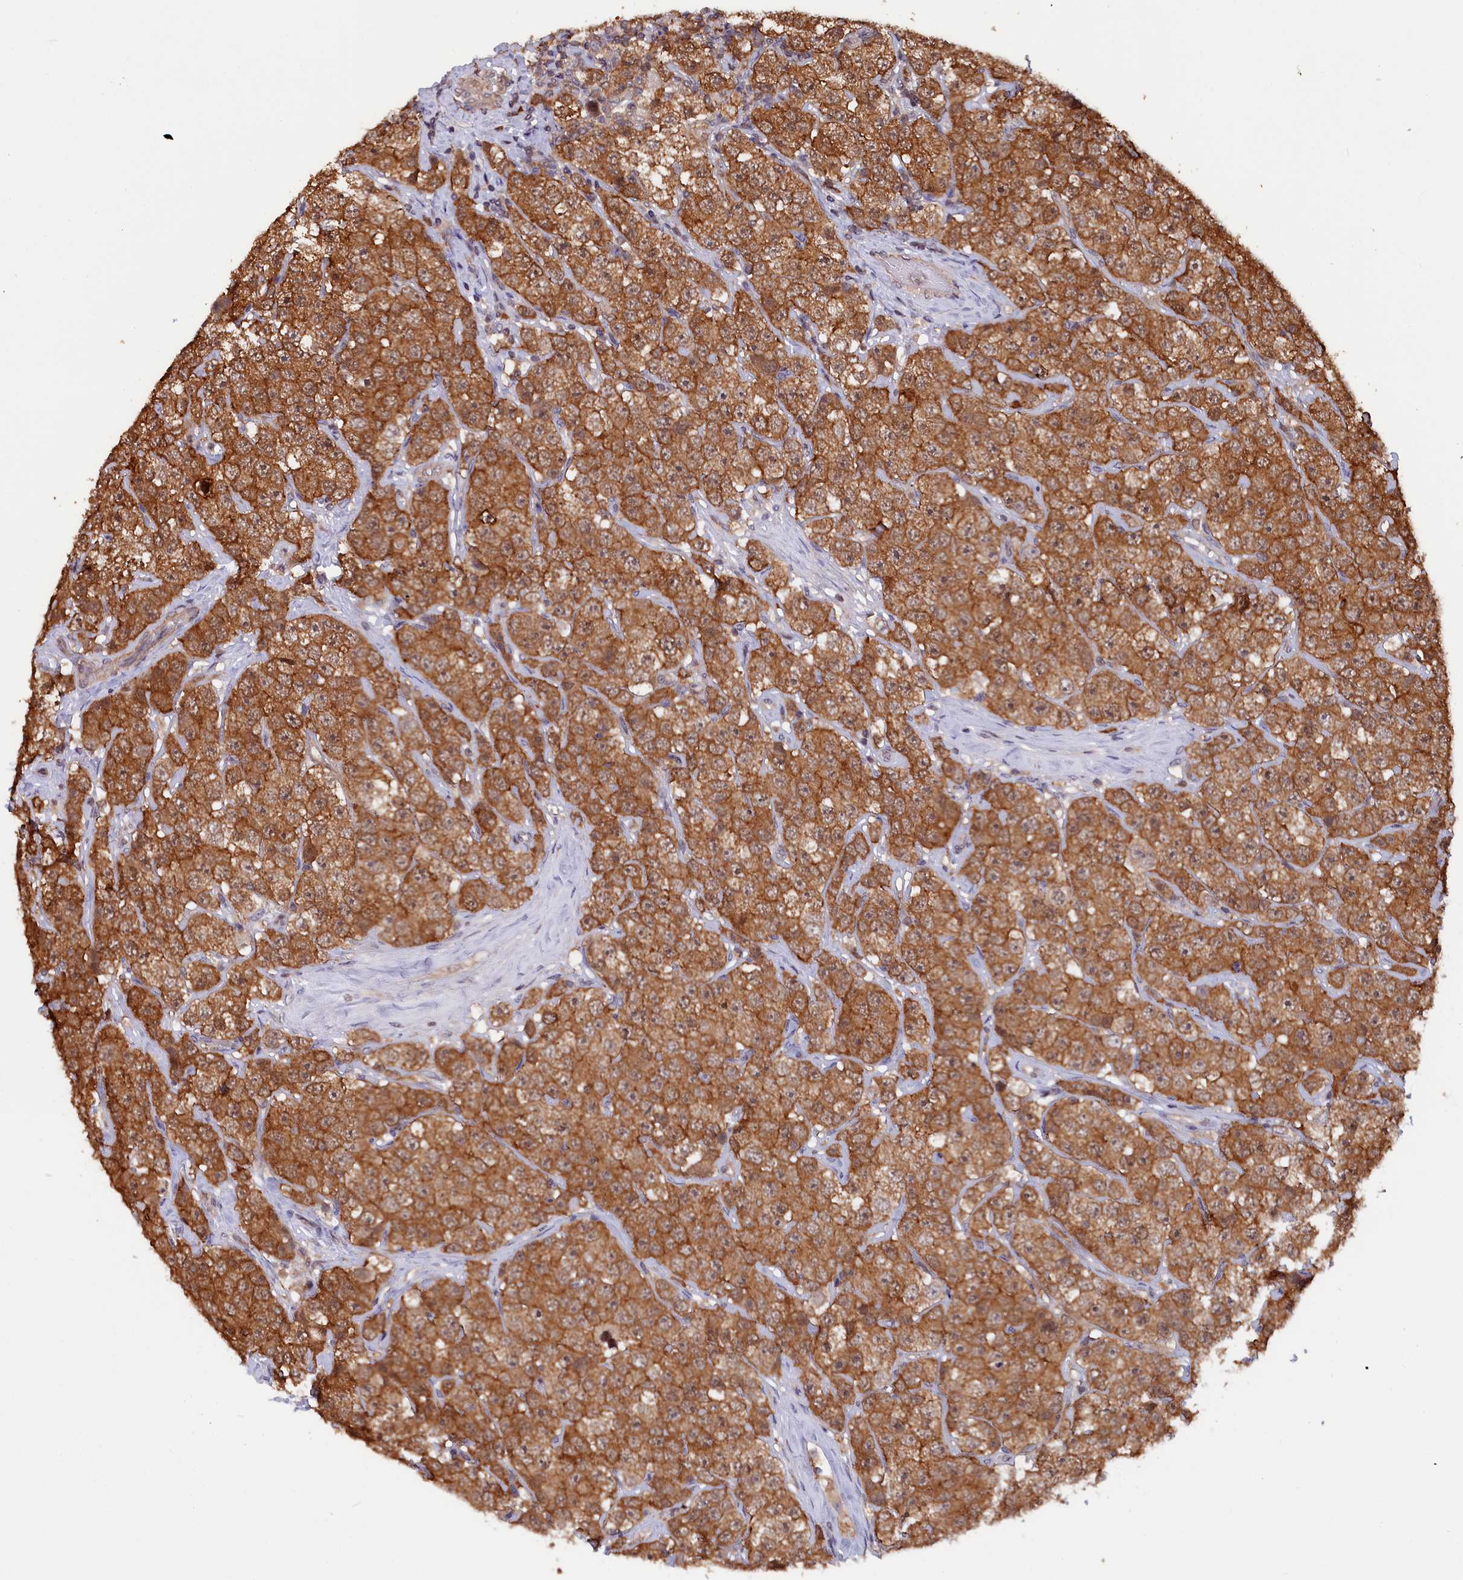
{"staining": {"intensity": "strong", "quantity": ">75%", "location": "cytoplasmic/membranous"}, "tissue": "testis cancer", "cell_type": "Tumor cells", "image_type": "cancer", "snomed": [{"axis": "morphology", "description": "Seminoma, NOS"}, {"axis": "topography", "description": "Testis"}], "caption": "This is an image of immunohistochemistry (IHC) staining of testis cancer (seminoma), which shows strong expression in the cytoplasmic/membranous of tumor cells.", "gene": "JPT2", "patient": {"sex": "male", "age": 28}}